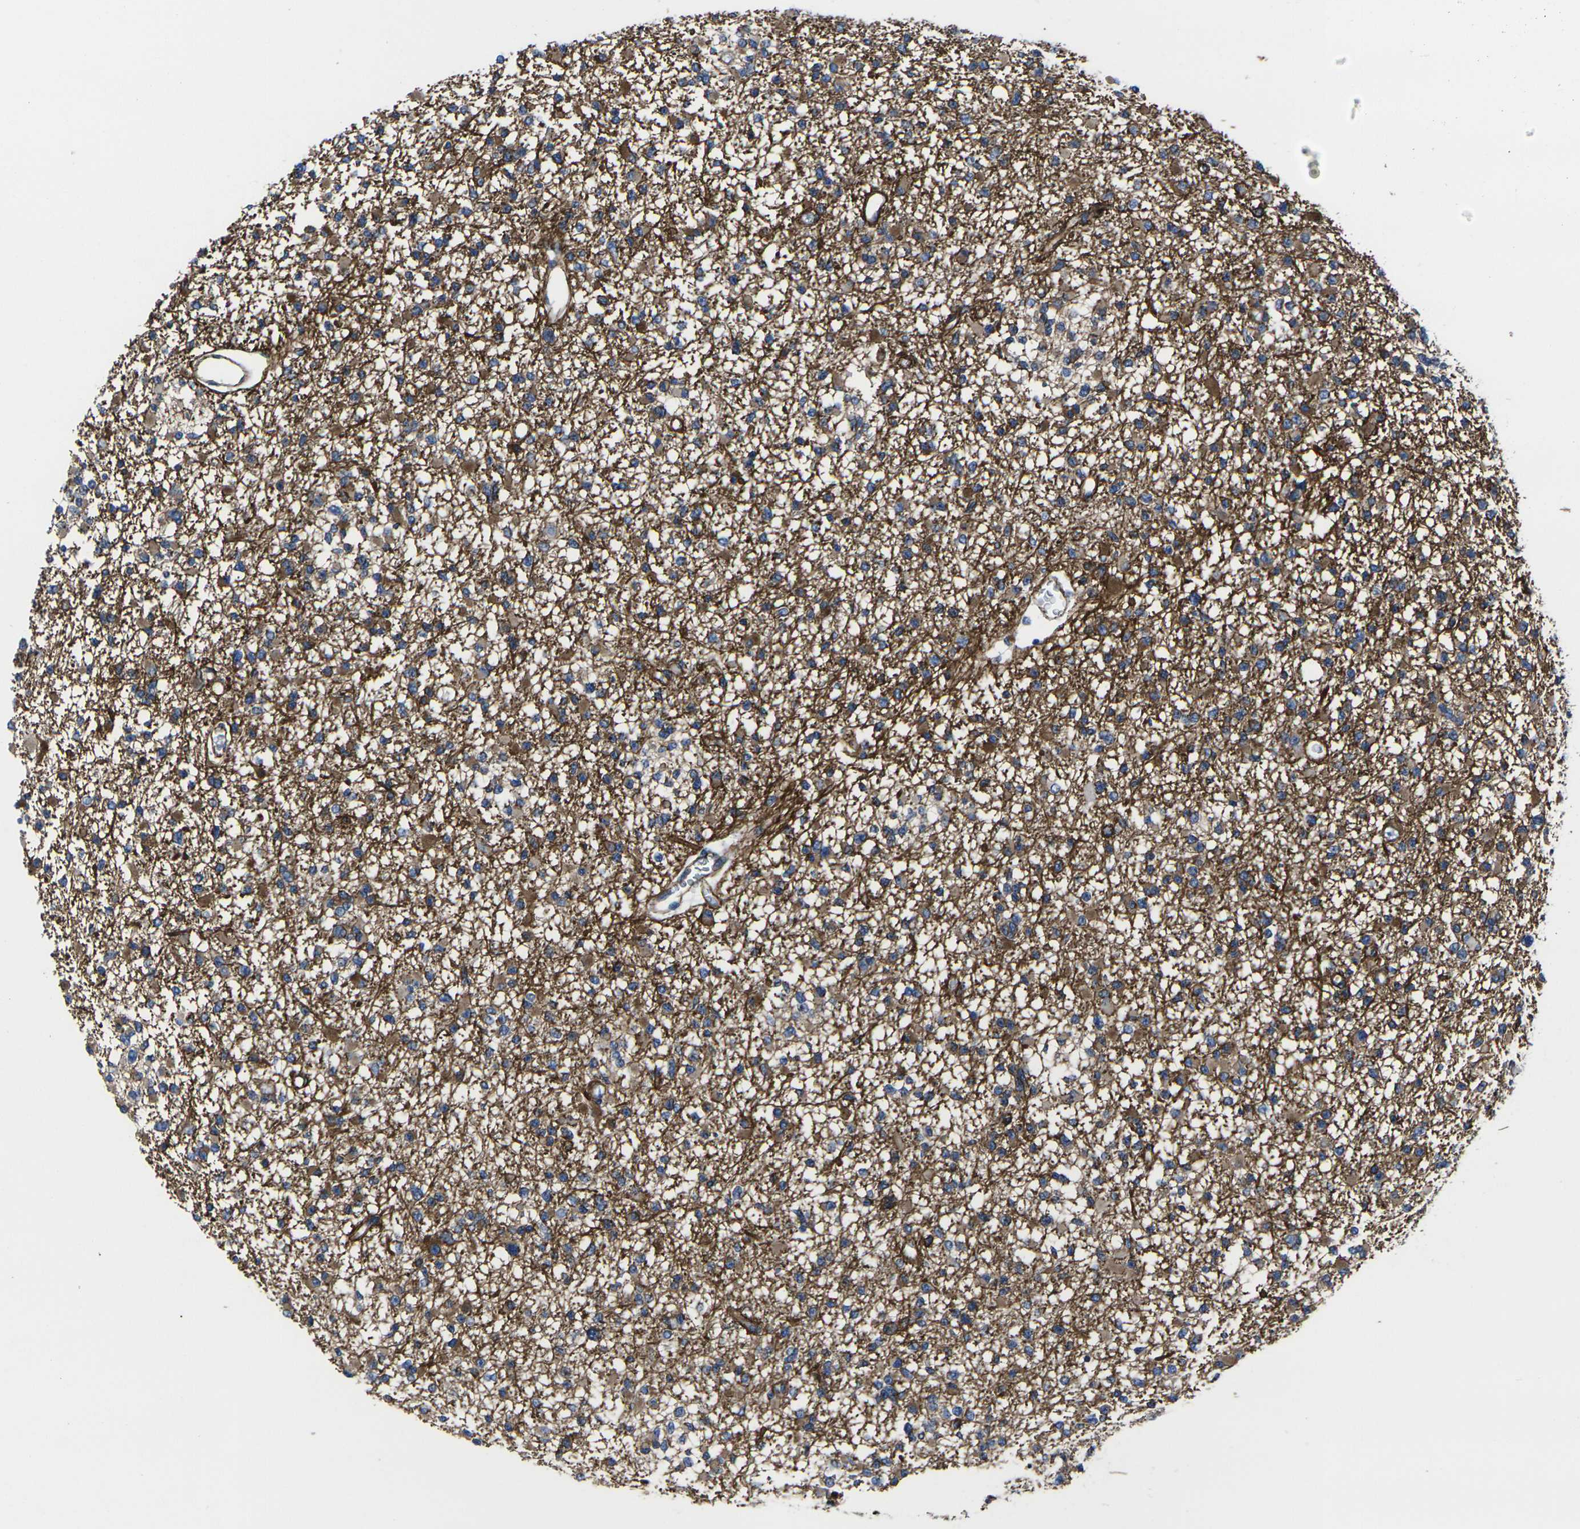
{"staining": {"intensity": "moderate", "quantity": ">75%", "location": "cytoplasmic/membranous"}, "tissue": "glioma", "cell_type": "Tumor cells", "image_type": "cancer", "snomed": [{"axis": "morphology", "description": "Glioma, malignant, Low grade"}, {"axis": "topography", "description": "Brain"}], "caption": "Human glioma stained with a brown dye shows moderate cytoplasmic/membranous positive positivity in approximately >75% of tumor cells.", "gene": "NUMB", "patient": {"sex": "female", "age": 22}}